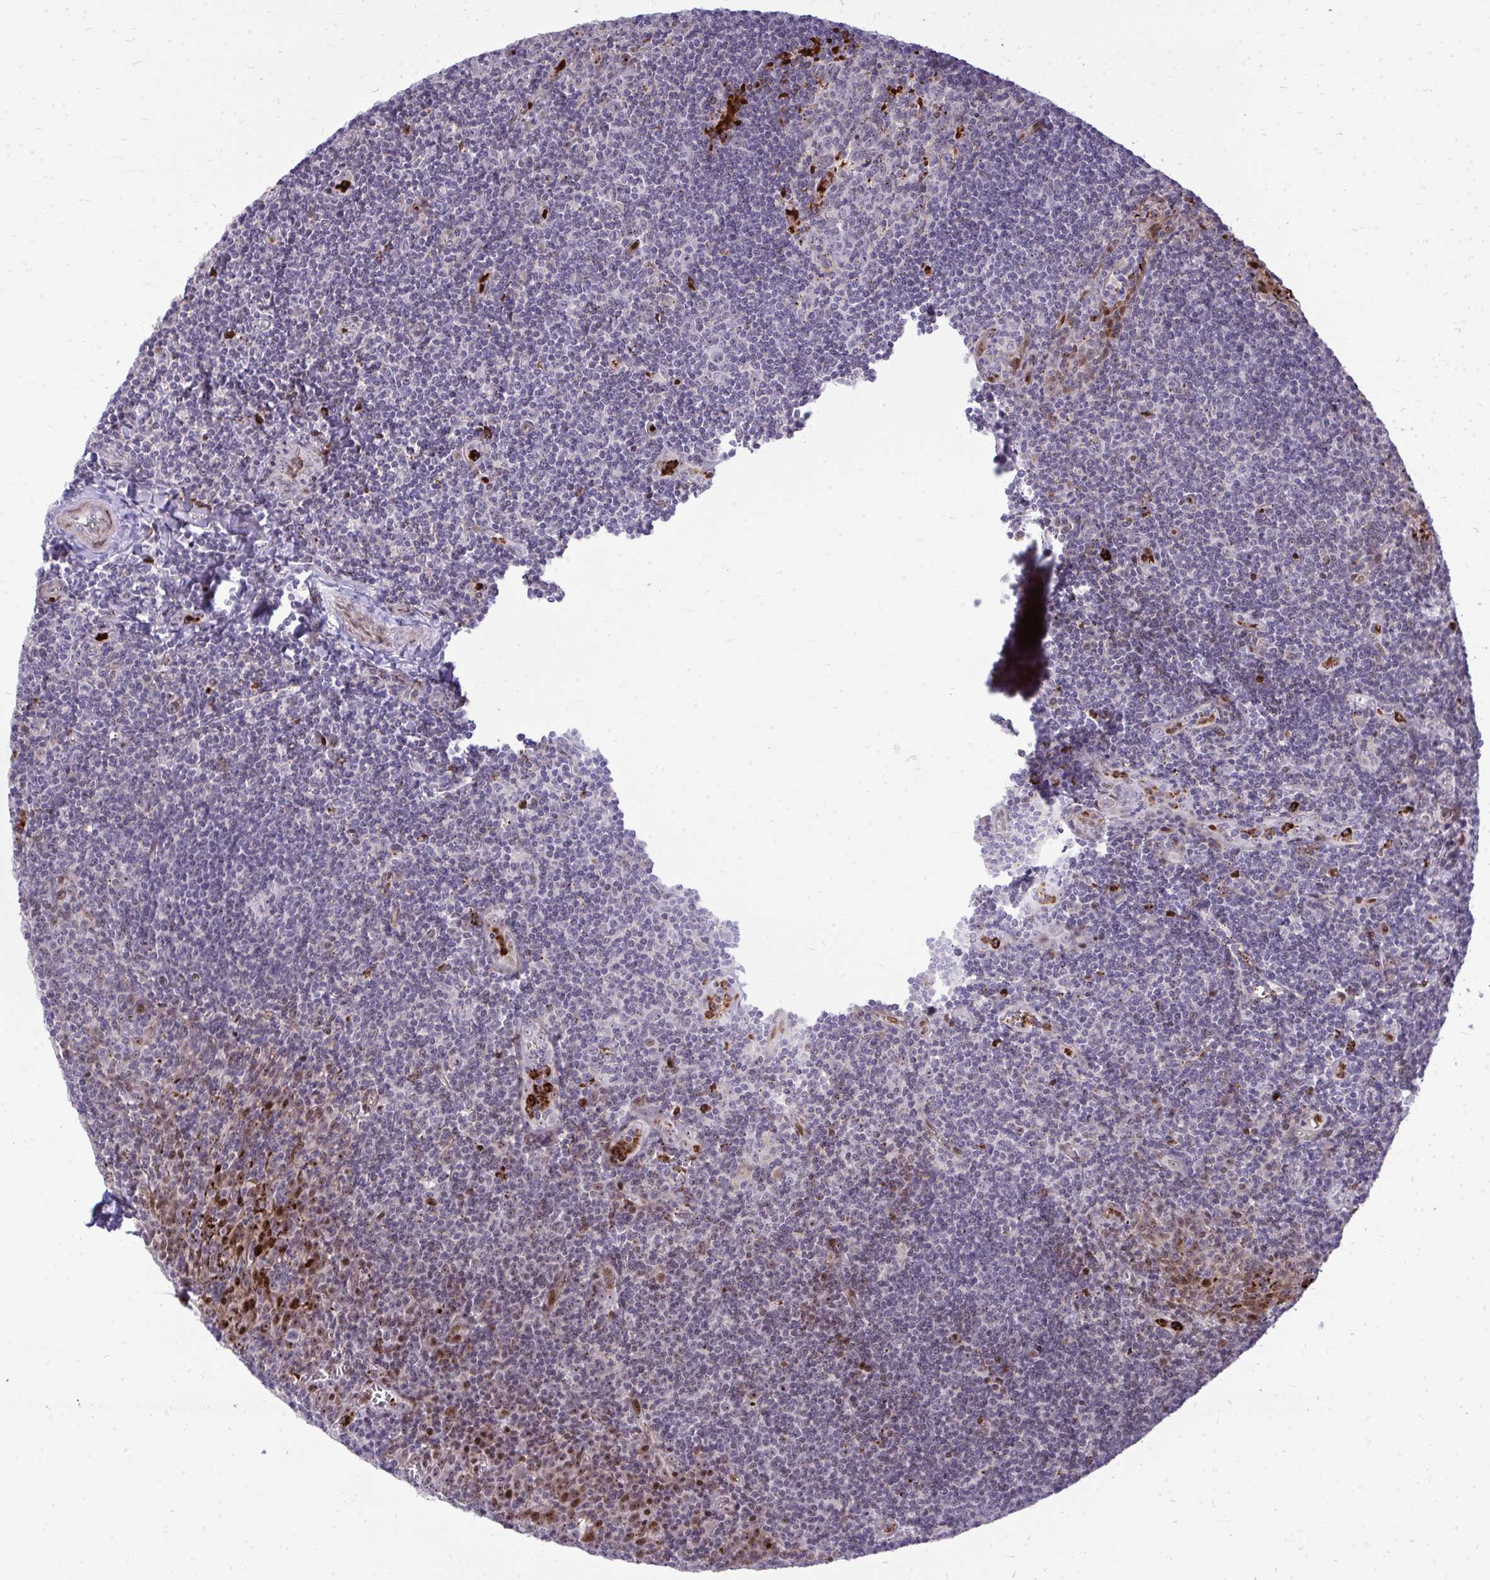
{"staining": {"intensity": "moderate", "quantity": "25%-75%", "location": "nuclear"}, "tissue": "tonsil", "cell_type": "Germinal center cells", "image_type": "normal", "snomed": [{"axis": "morphology", "description": "Normal tissue, NOS"}, {"axis": "morphology", "description": "Inflammation, NOS"}, {"axis": "topography", "description": "Tonsil"}], "caption": "Immunohistochemical staining of benign human tonsil exhibits medium levels of moderate nuclear staining in approximately 25%-75% of germinal center cells. The staining was performed using DAB (3,3'-diaminobenzidine), with brown indicating positive protein expression. Nuclei are stained blue with hematoxylin.", "gene": "DLX4", "patient": {"sex": "female", "age": 31}}